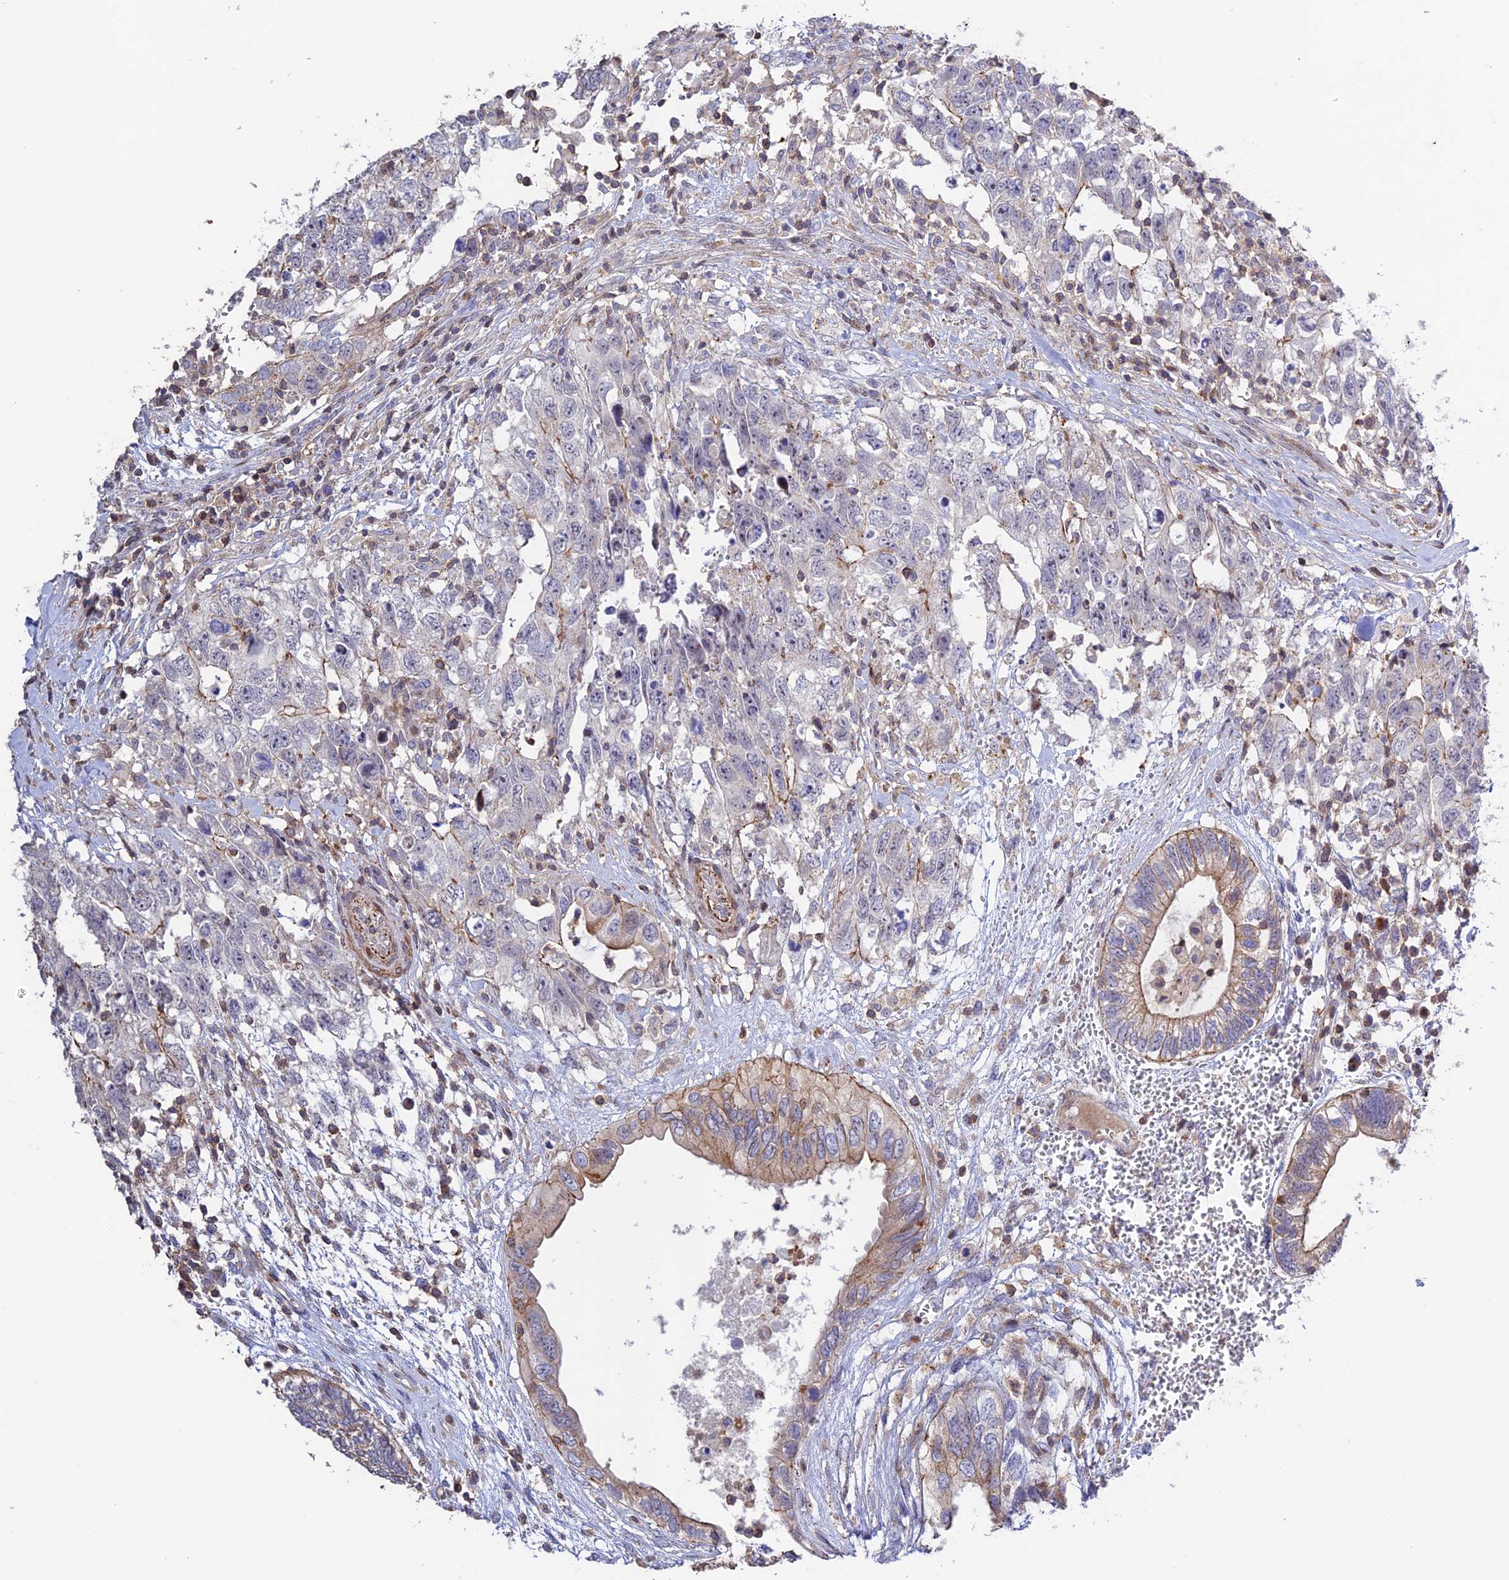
{"staining": {"intensity": "moderate", "quantity": "<25%", "location": "cytoplasmic/membranous"}, "tissue": "testis cancer", "cell_type": "Tumor cells", "image_type": "cancer", "snomed": [{"axis": "morphology", "description": "Seminoma, NOS"}, {"axis": "morphology", "description": "Carcinoma, Embryonal, NOS"}, {"axis": "topography", "description": "Testis"}], "caption": "This is a micrograph of immunohistochemistry staining of testis cancer, which shows moderate positivity in the cytoplasmic/membranous of tumor cells.", "gene": "PRIM1", "patient": {"sex": "male", "age": 29}}